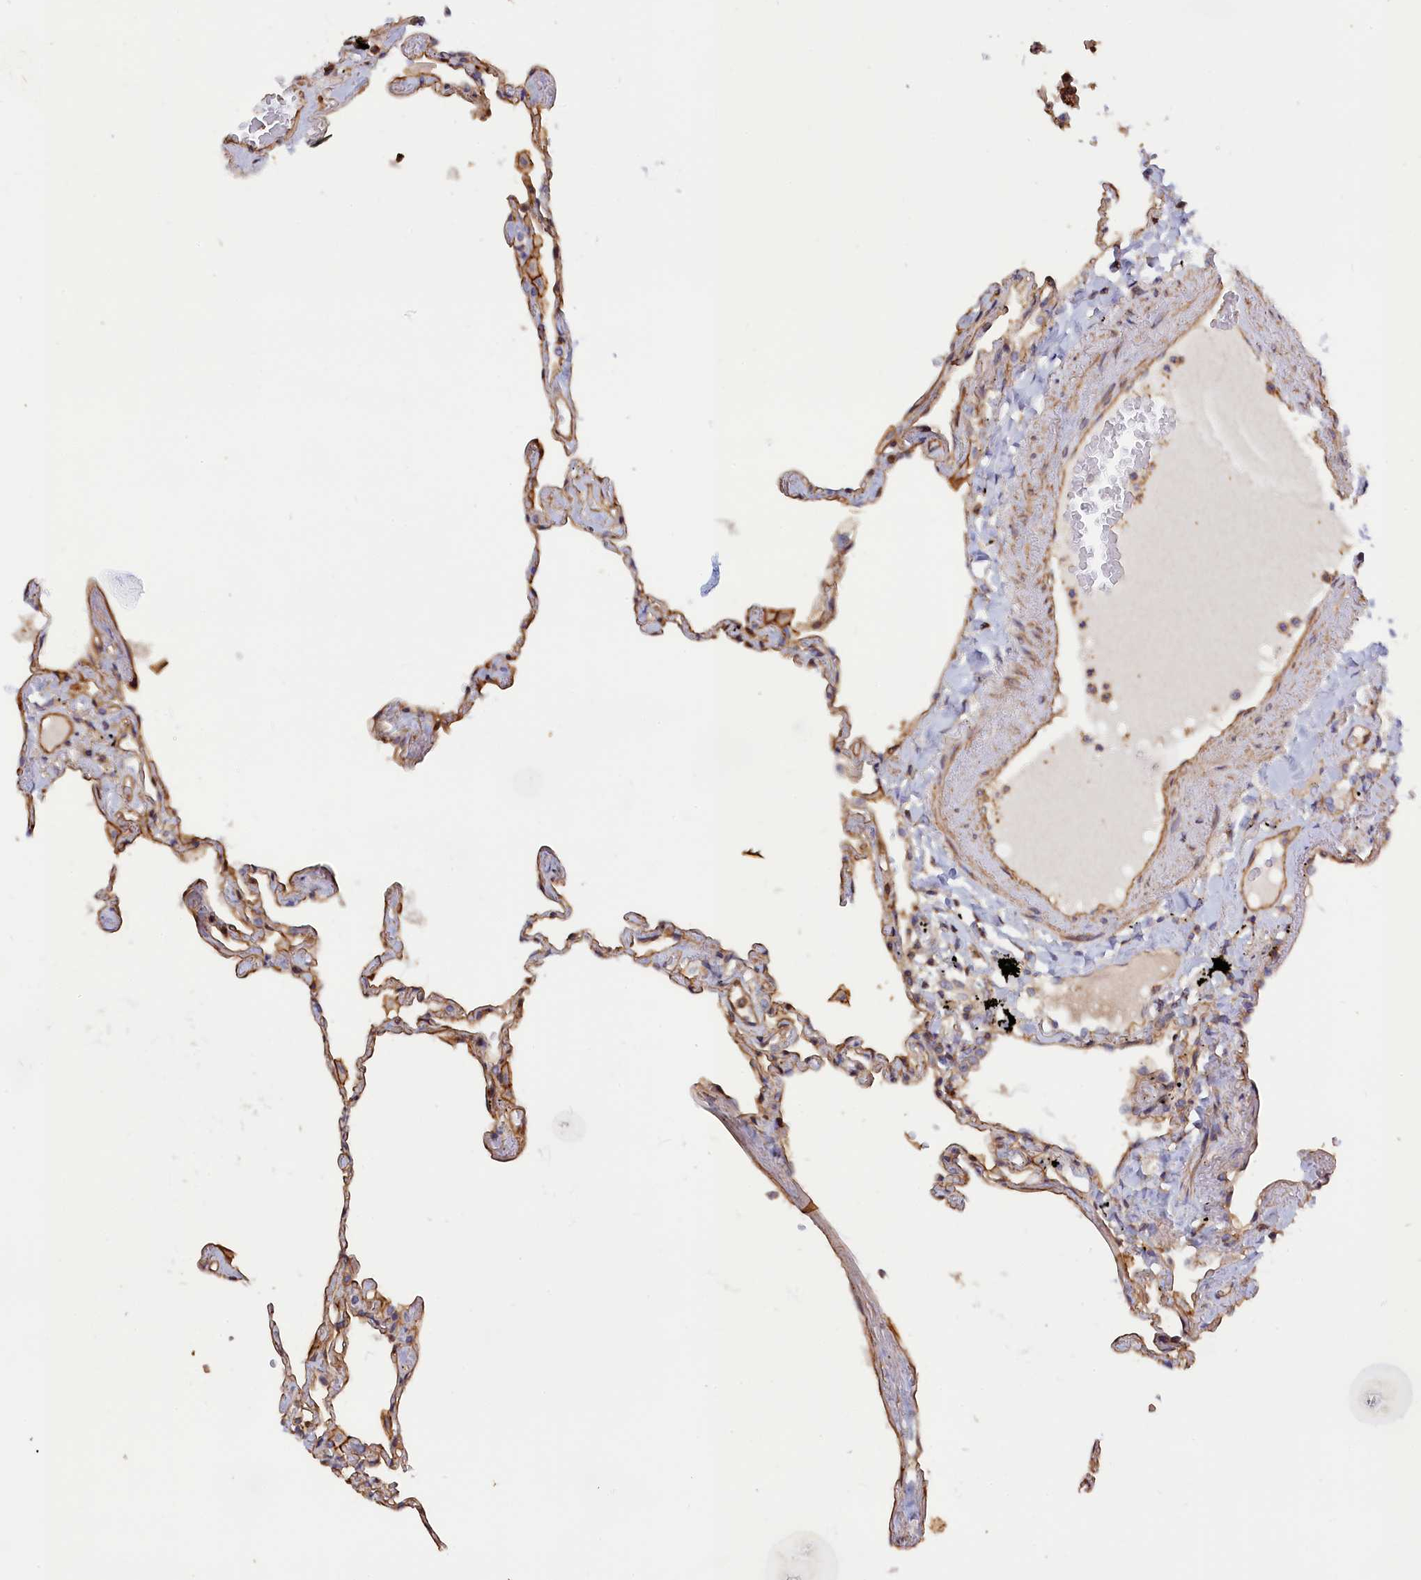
{"staining": {"intensity": "moderate", "quantity": "25%-75%", "location": "cytoplasmic/membranous"}, "tissue": "lung", "cell_type": "Alveolar cells", "image_type": "normal", "snomed": [{"axis": "morphology", "description": "Normal tissue, NOS"}, {"axis": "topography", "description": "Lung"}], "caption": "A histopathology image of lung stained for a protein exhibits moderate cytoplasmic/membranous brown staining in alveolar cells. (DAB = brown stain, brightfield microscopy at high magnification).", "gene": "ANKRD27", "patient": {"sex": "female", "age": 67}}